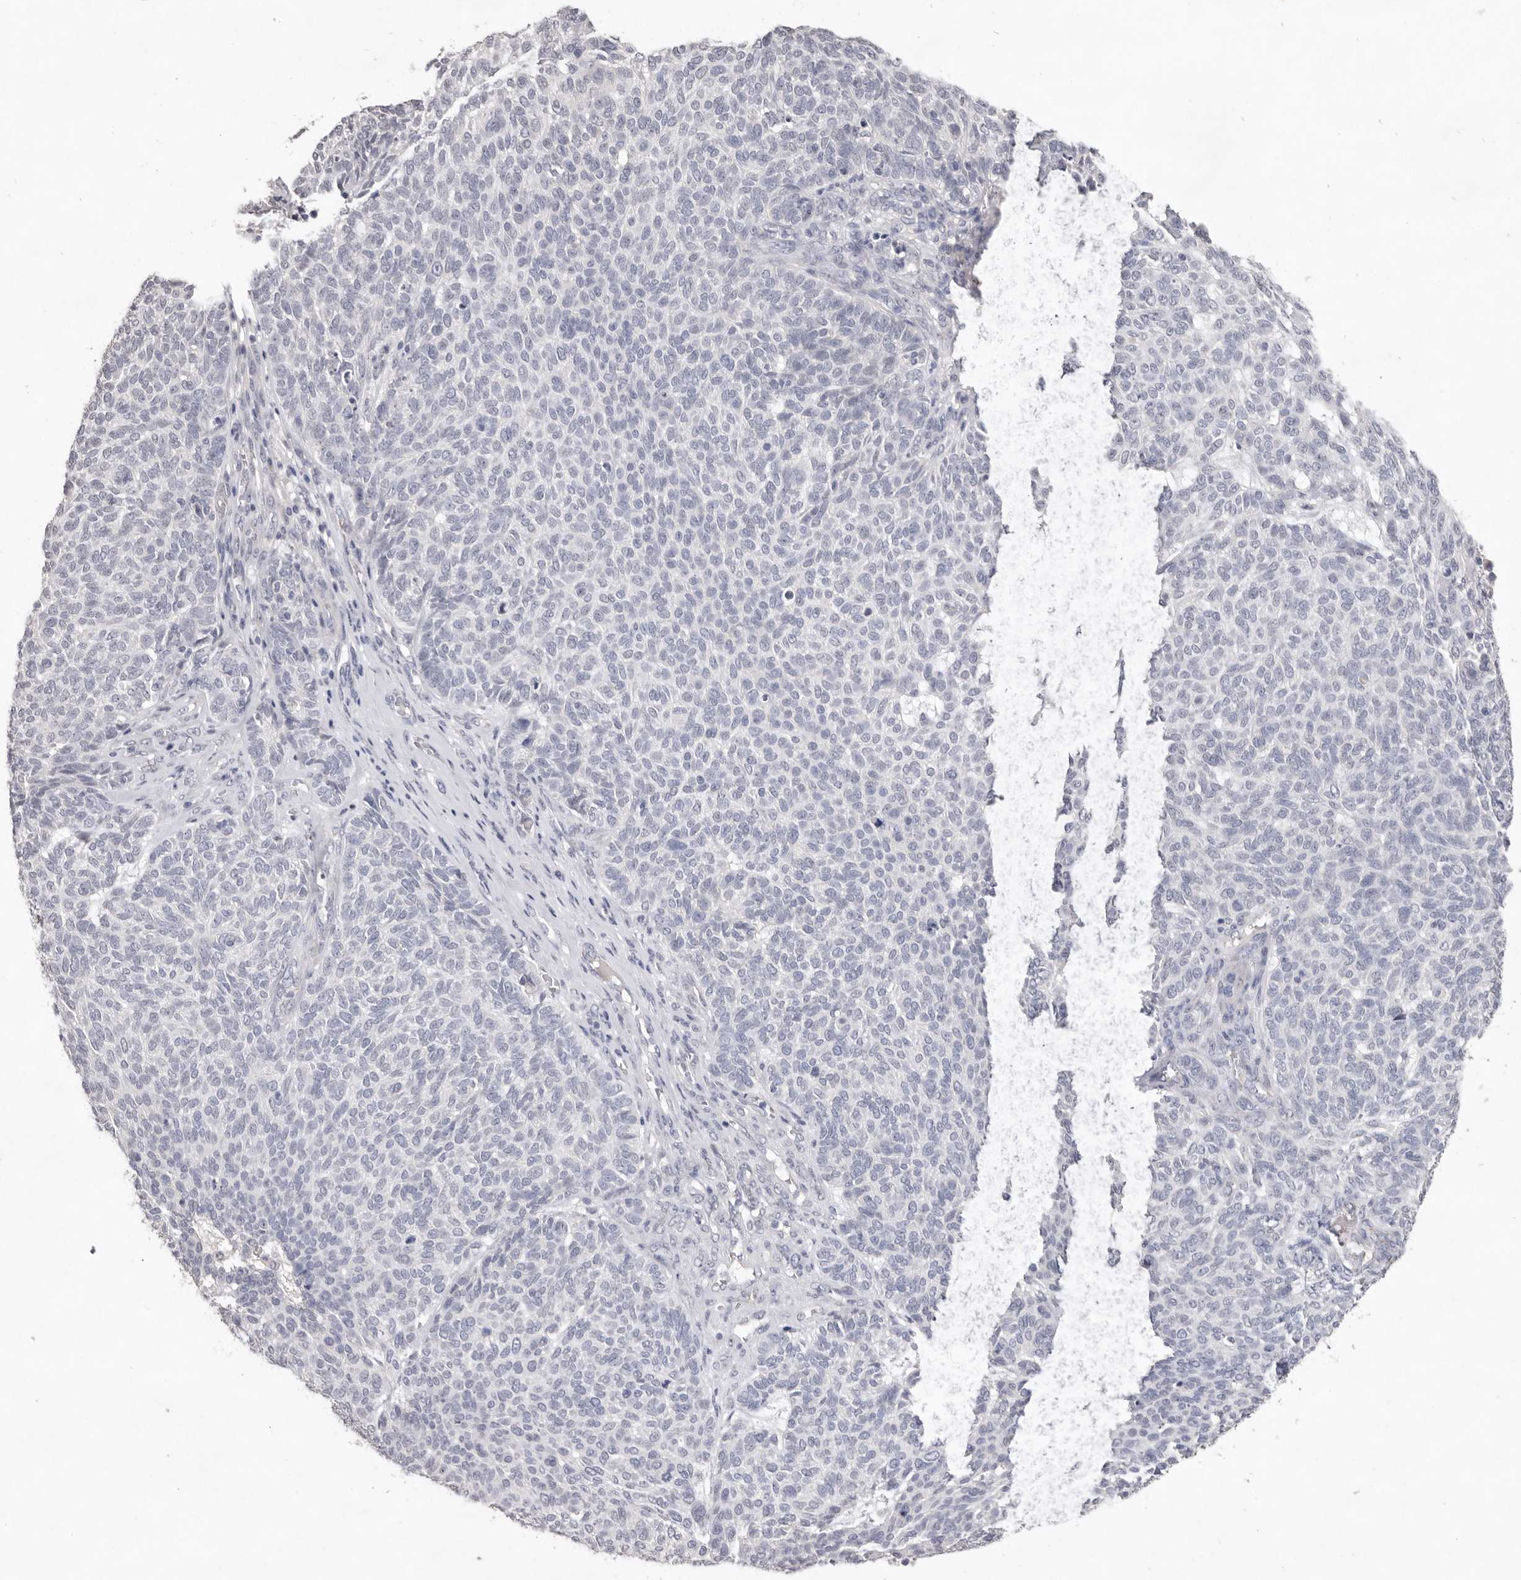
{"staining": {"intensity": "negative", "quantity": "none", "location": "none"}, "tissue": "skin cancer", "cell_type": "Tumor cells", "image_type": "cancer", "snomed": [{"axis": "morphology", "description": "Squamous cell carcinoma, NOS"}, {"axis": "topography", "description": "Skin"}], "caption": "This micrograph is of skin cancer (squamous cell carcinoma) stained with immunohistochemistry (IHC) to label a protein in brown with the nuclei are counter-stained blue. There is no positivity in tumor cells. (Brightfield microscopy of DAB immunohistochemistry at high magnification).", "gene": "ZYG11B", "patient": {"sex": "female", "age": 90}}